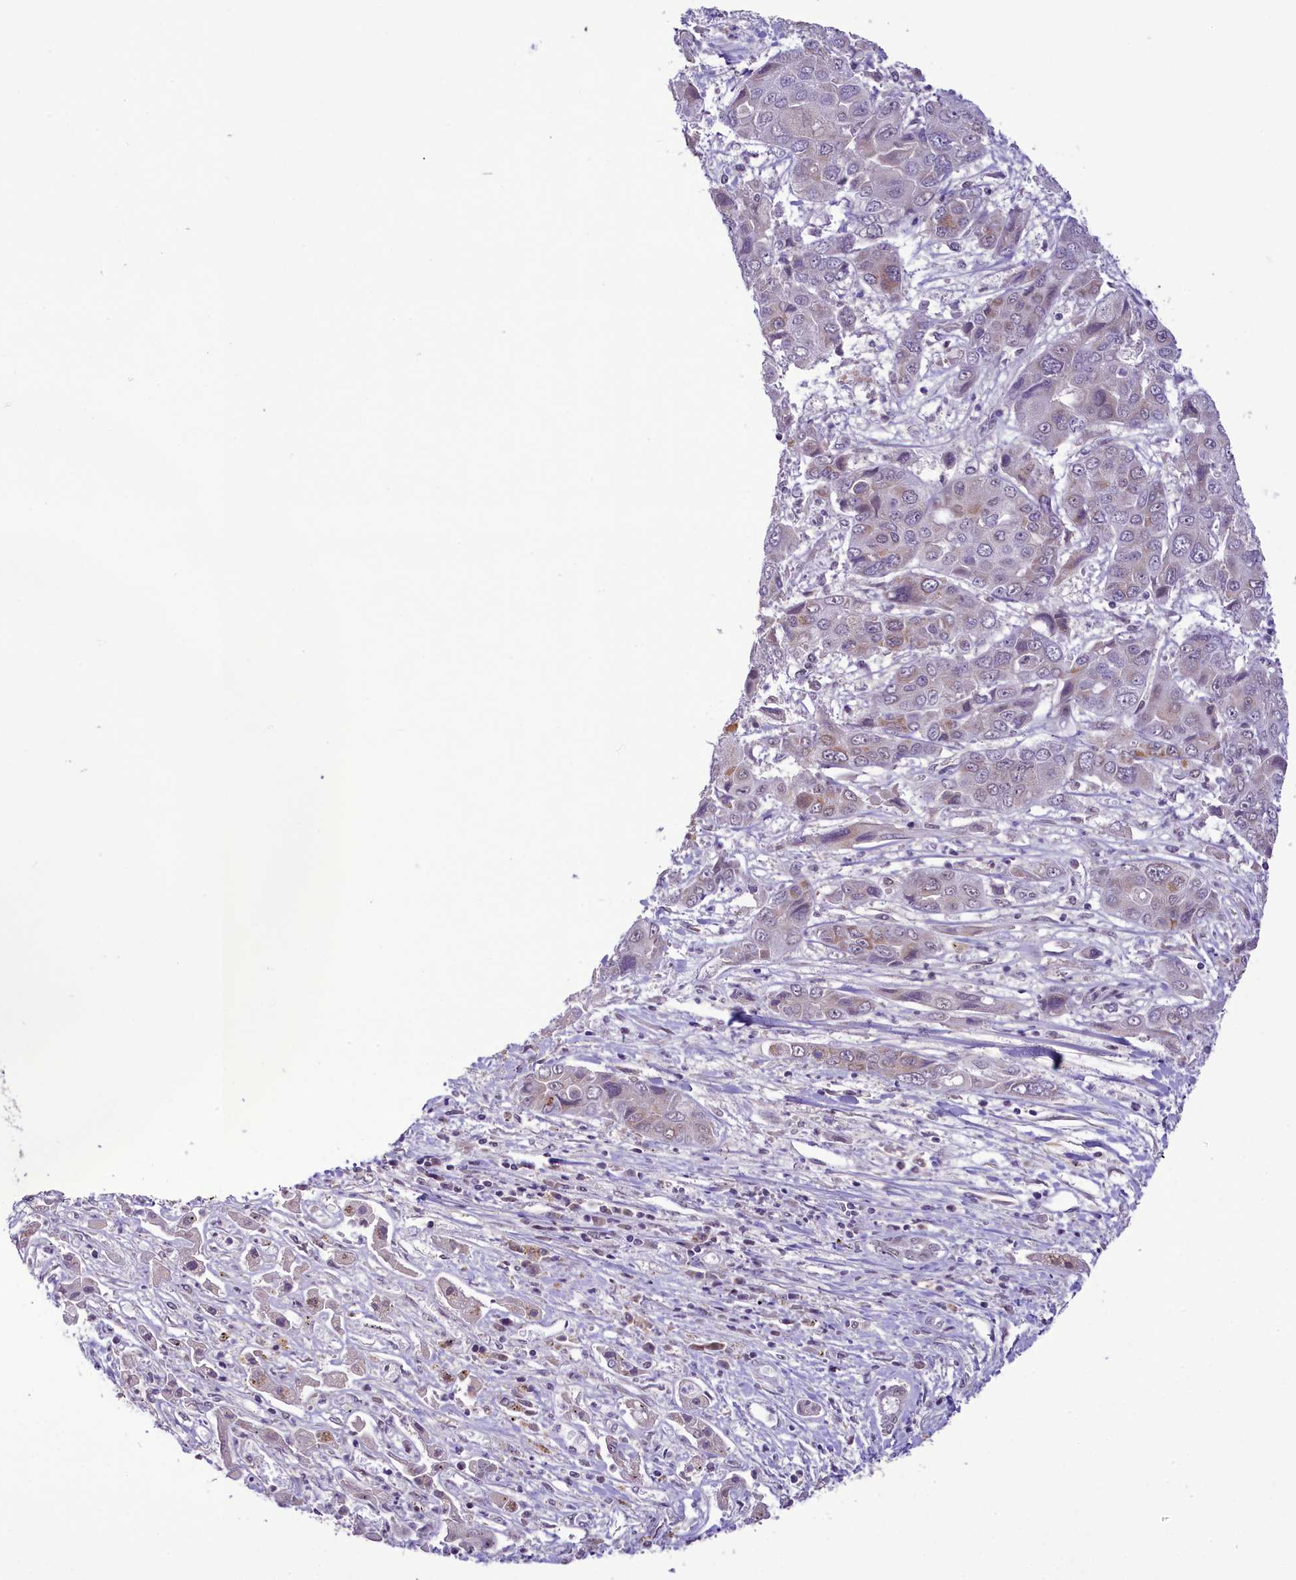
{"staining": {"intensity": "negative", "quantity": "none", "location": "none"}, "tissue": "liver cancer", "cell_type": "Tumor cells", "image_type": "cancer", "snomed": [{"axis": "morphology", "description": "Cholangiocarcinoma"}, {"axis": "topography", "description": "Liver"}], "caption": "High magnification brightfield microscopy of liver cancer (cholangiocarcinoma) stained with DAB (3,3'-diaminobenzidine) (brown) and counterstained with hematoxylin (blue): tumor cells show no significant expression. (Stains: DAB IHC with hematoxylin counter stain, Microscopy: brightfield microscopy at high magnification).", "gene": "PAF1", "patient": {"sex": "male", "age": 67}}